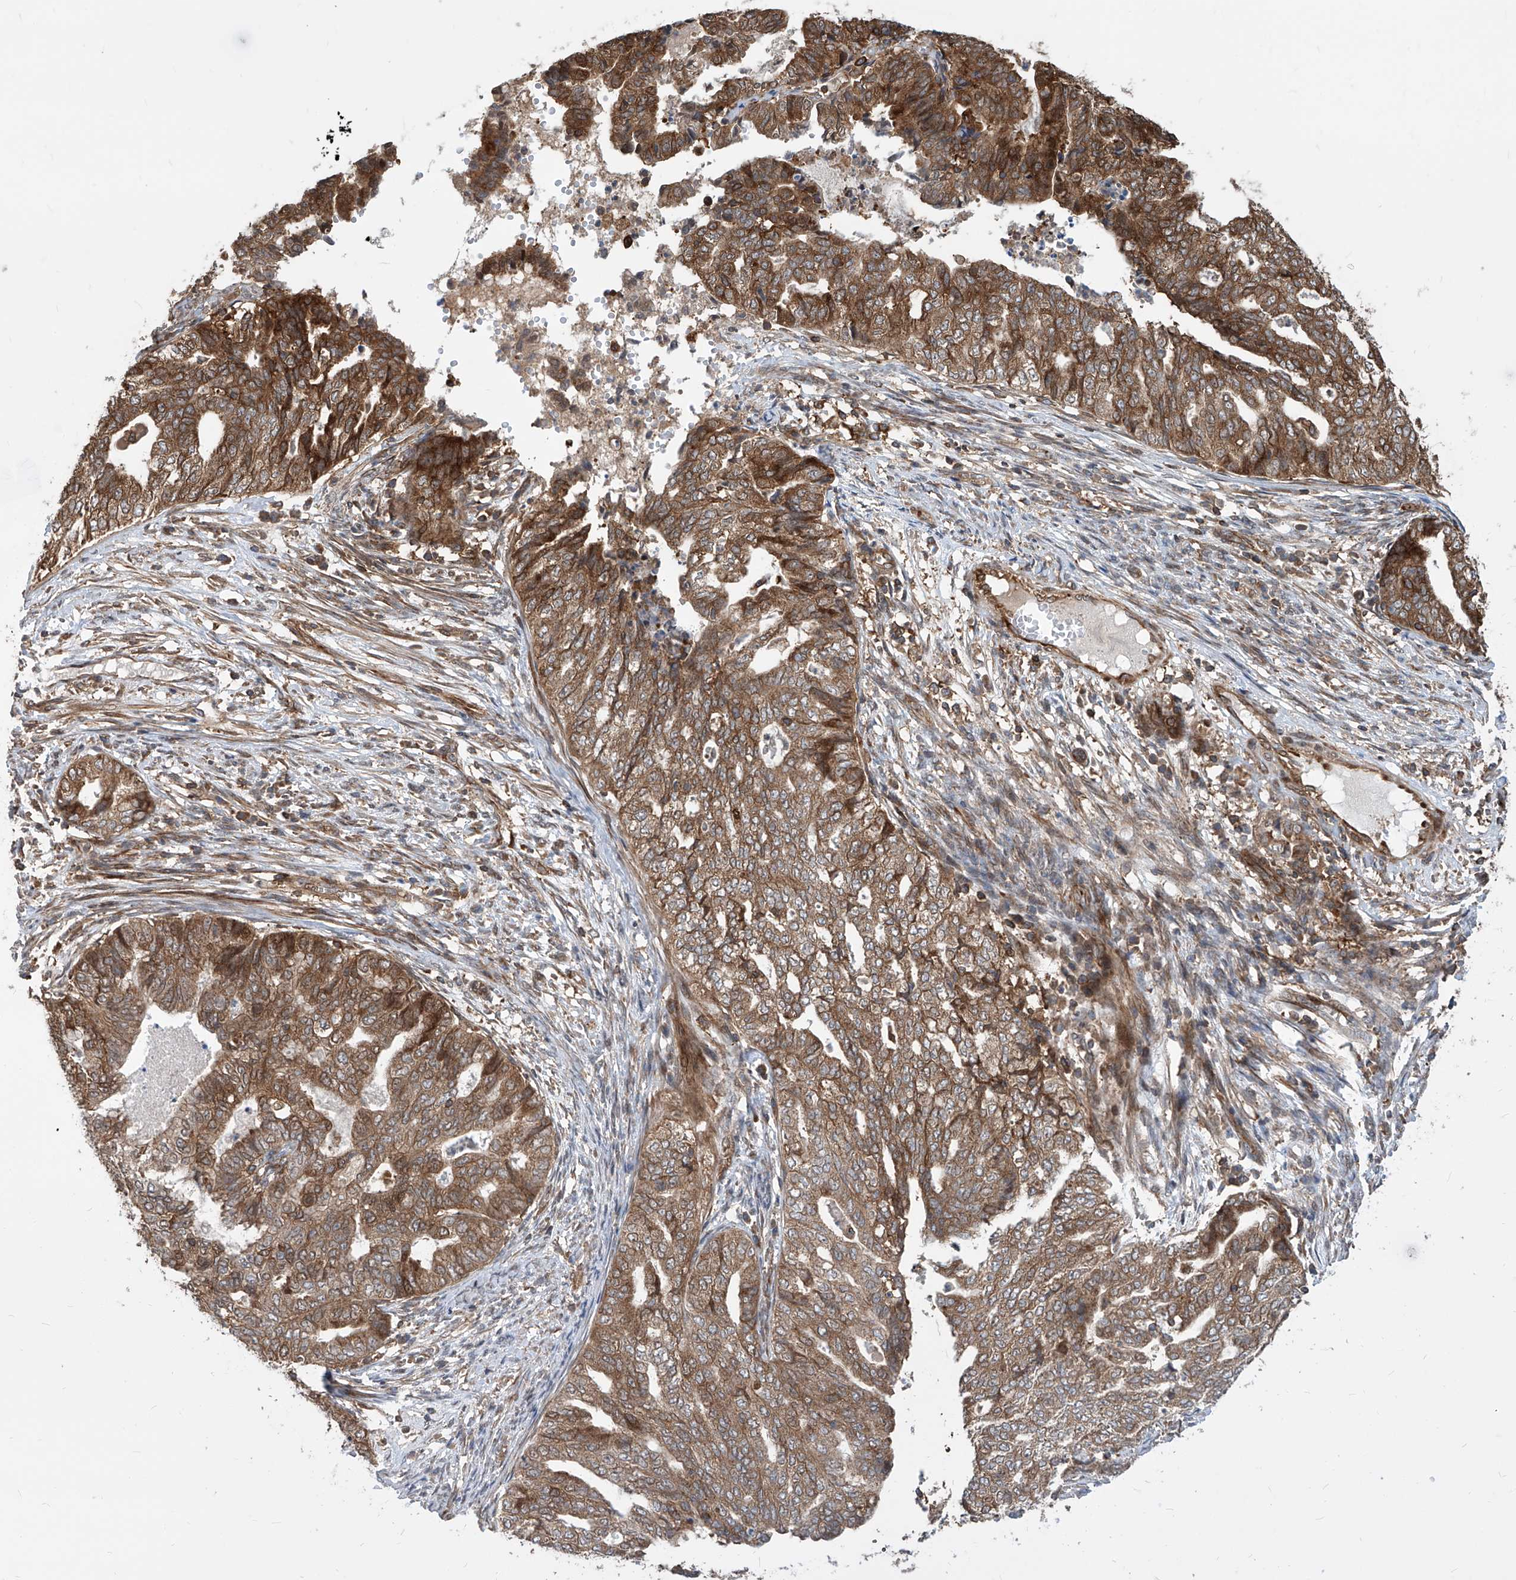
{"staining": {"intensity": "moderate", "quantity": ">75%", "location": "cytoplasmic/membranous"}, "tissue": "endometrial cancer", "cell_type": "Tumor cells", "image_type": "cancer", "snomed": [{"axis": "morphology", "description": "Adenocarcinoma, NOS"}, {"axis": "topography", "description": "Endometrium"}], "caption": "This is a photomicrograph of immunohistochemistry (IHC) staining of endometrial adenocarcinoma, which shows moderate positivity in the cytoplasmic/membranous of tumor cells.", "gene": "MAGED2", "patient": {"sex": "female", "age": 79}}